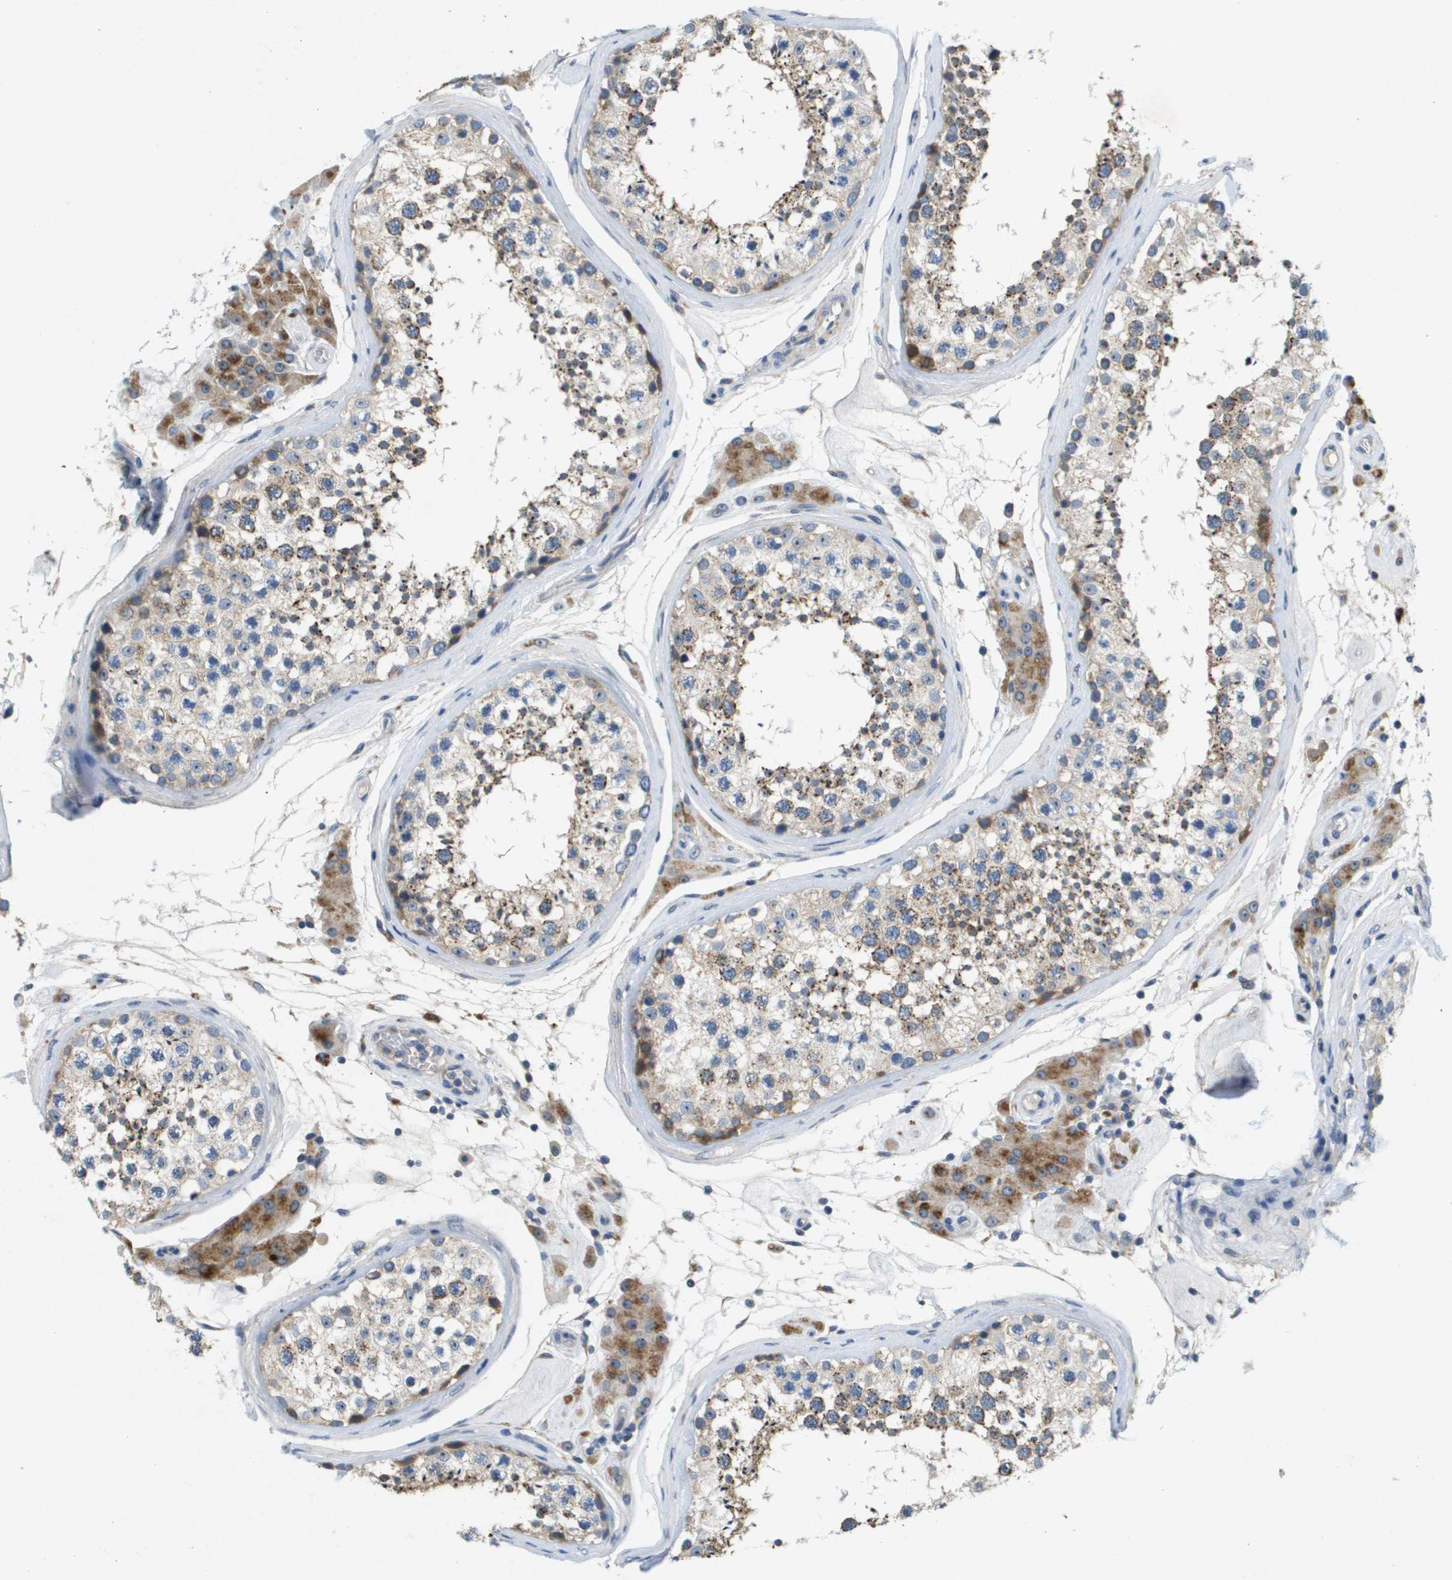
{"staining": {"intensity": "moderate", "quantity": "<25%", "location": "cytoplasmic/membranous"}, "tissue": "testis", "cell_type": "Cells in seminiferous ducts", "image_type": "normal", "snomed": [{"axis": "morphology", "description": "Normal tissue, NOS"}, {"axis": "topography", "description": "Testis"}], "caption": "Immunohistochemistry staining of normal testis, which demonstrates low levels of moderate cytoplasmic/membranous staining in about <25% of cells in seminiferous ducts indicating moderate cytoplasmic/membranous protein staining. The staining was performed using DAB (3,3'-diaminobenzidine) (brown) for protein detection and nuclei were counterstained in hematoxylin (blue).", "gene": "B3GNT5", "patient": {"sex": "male", "age": 46}}